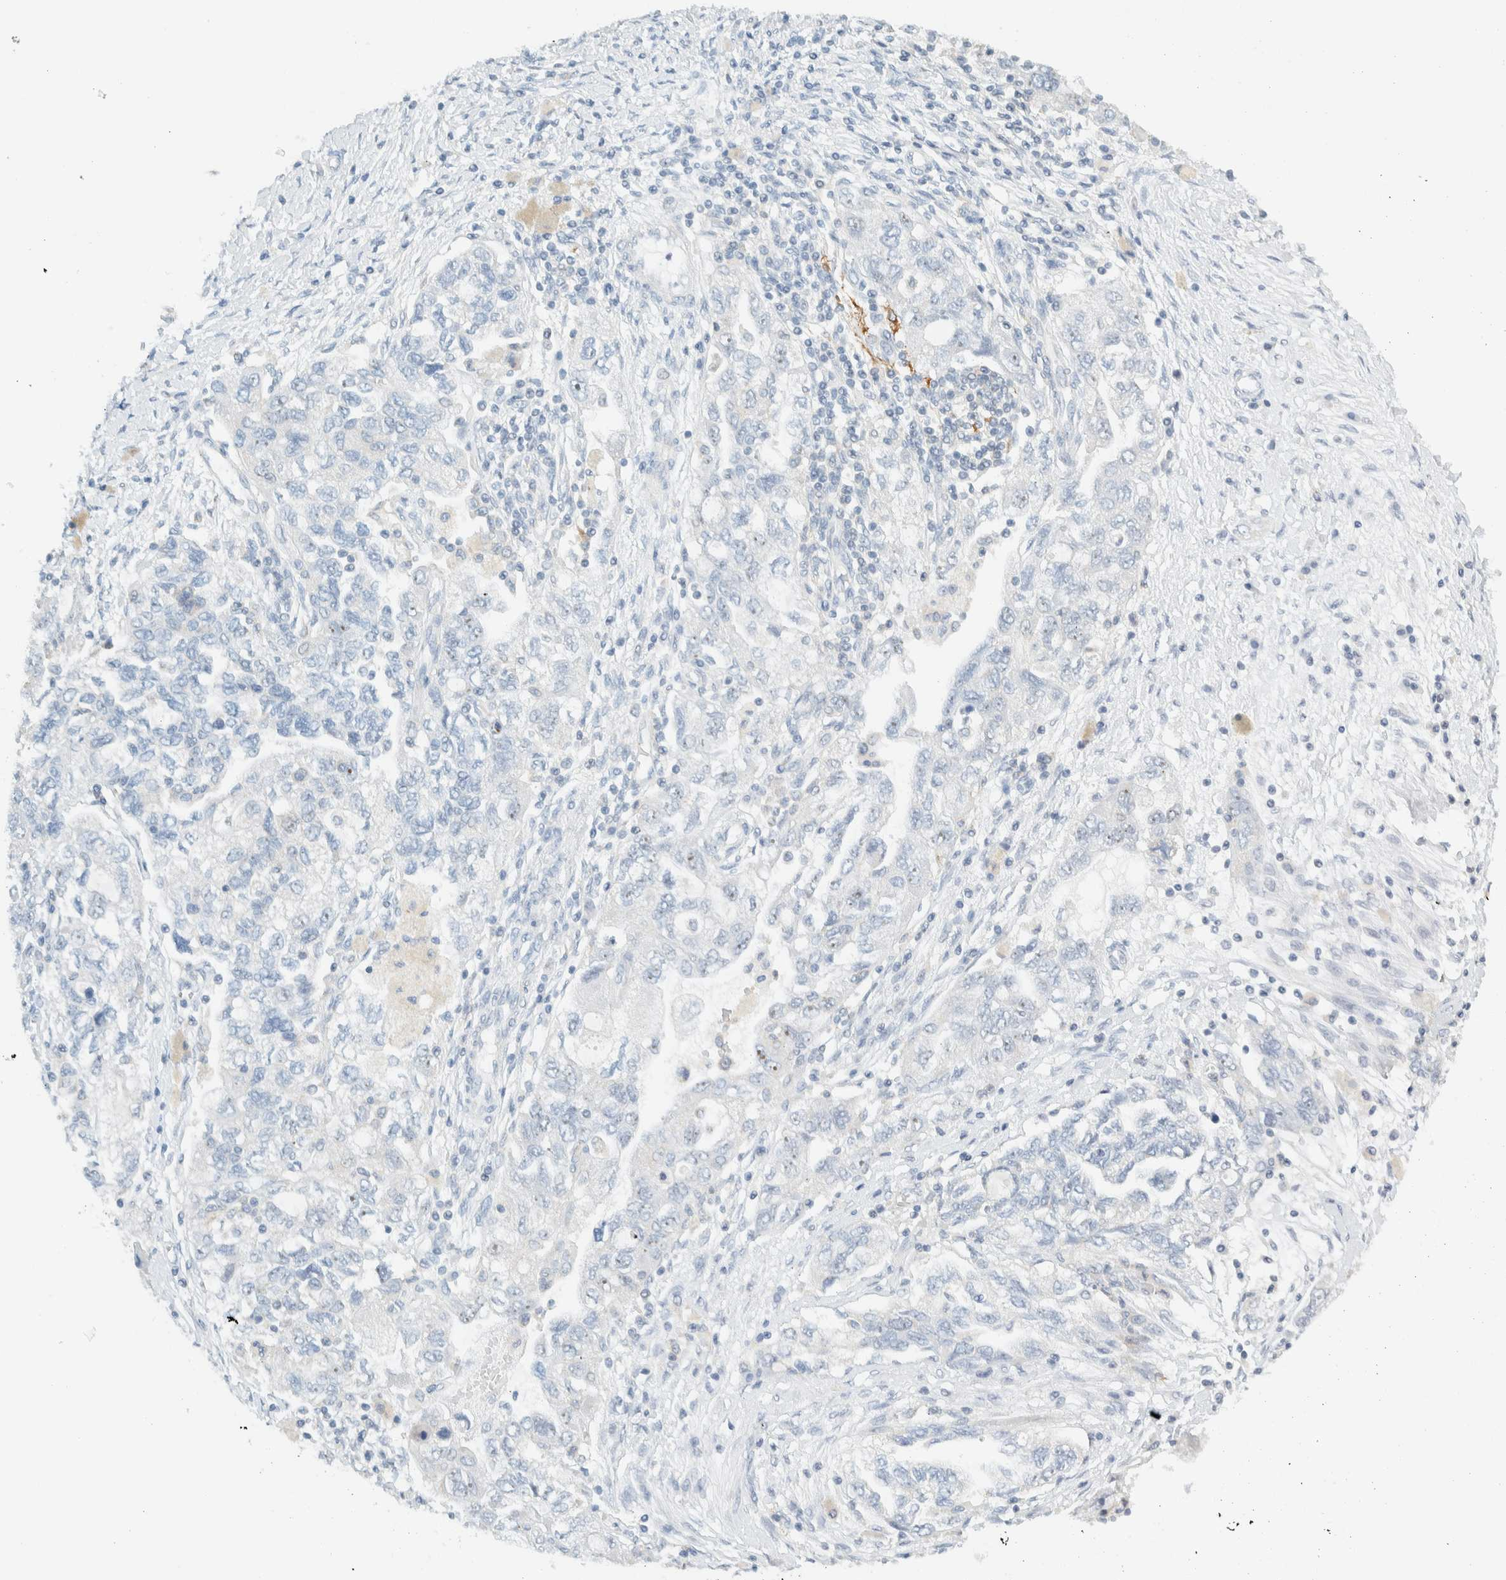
{"staining": {"intensity": "negative", "quantity": "none", "location": "none"}, "tissue": "ovarian cancer", "cell_type": "Tumor cells", "image_type": "cancer", "snomed": [{"axis": "morphology", "description": "Carcinoma, NOS"}, {"axis": "morphology", "description": "Cystadenocarcinoma, serous, NOS"}, {"axis": "topography", "description": "Ovary"}], "caption": "An IHC histopathology image of carcinoma (ovarian) is shown. There is no staining in tumor cells of carcinoma (ovarian).", "gene": "NDE1", "patient": {"sex": "female", "age": 69}}